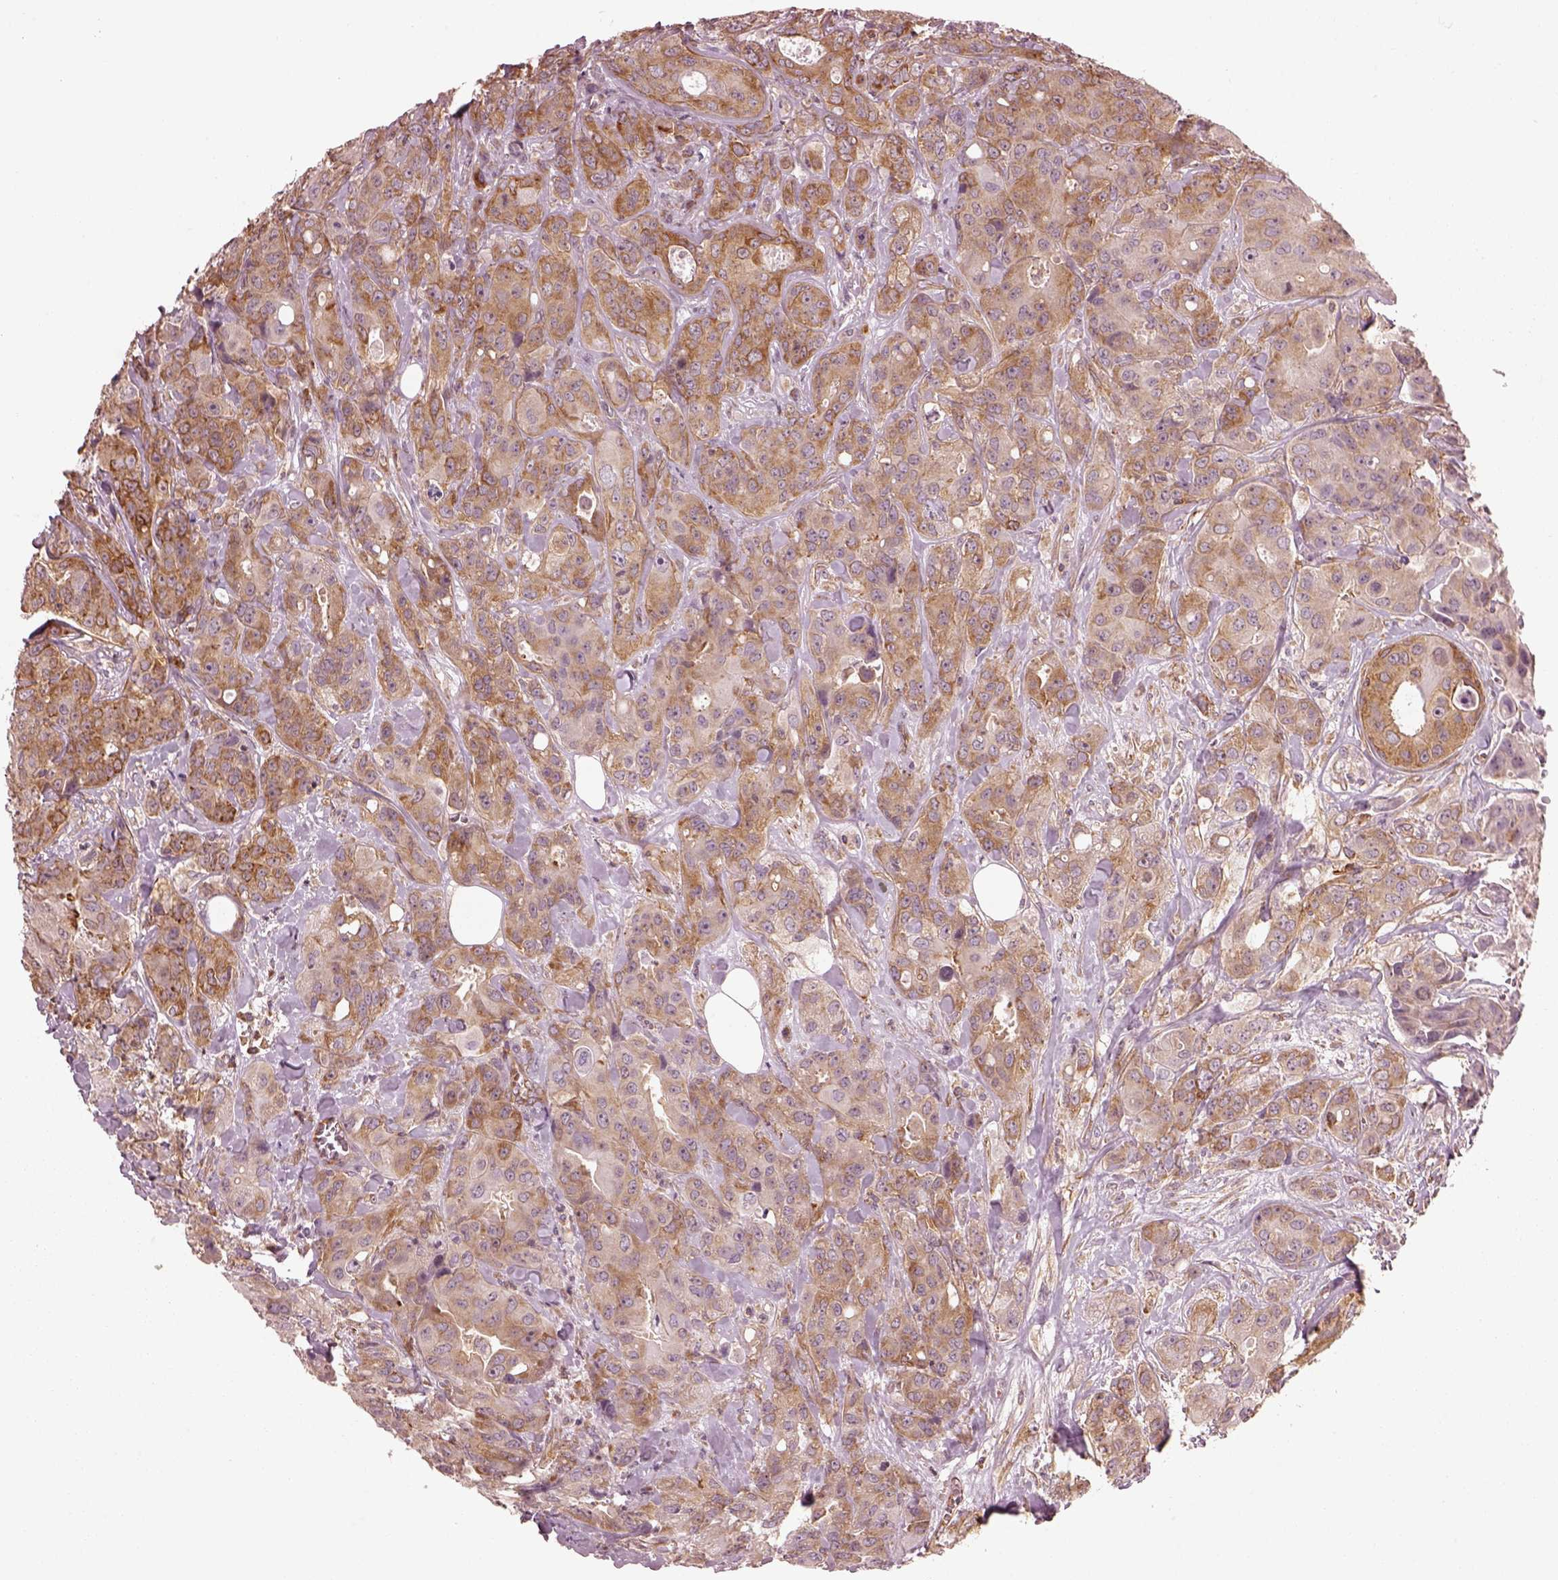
{"staining": {"intensity": "moderate", "quantity": "25%-75%", "location": "cytoplasmic/membranous"}, "tissue": "breast cancer", "cell_type": "Tumor cells", "image_type": "cancer", "snomed": [{"axis": "morphology", "description": "Duct carcinoma"}, {"axis": "topography", "description": "Breast"}], "caption": "Breast cancer tissue shows moderate cytoplasmic/membranous expression in approximately 25%-75% of tumor cells", "gene": "LSM14A", "patient": {"sex": "female", "age": 43}}